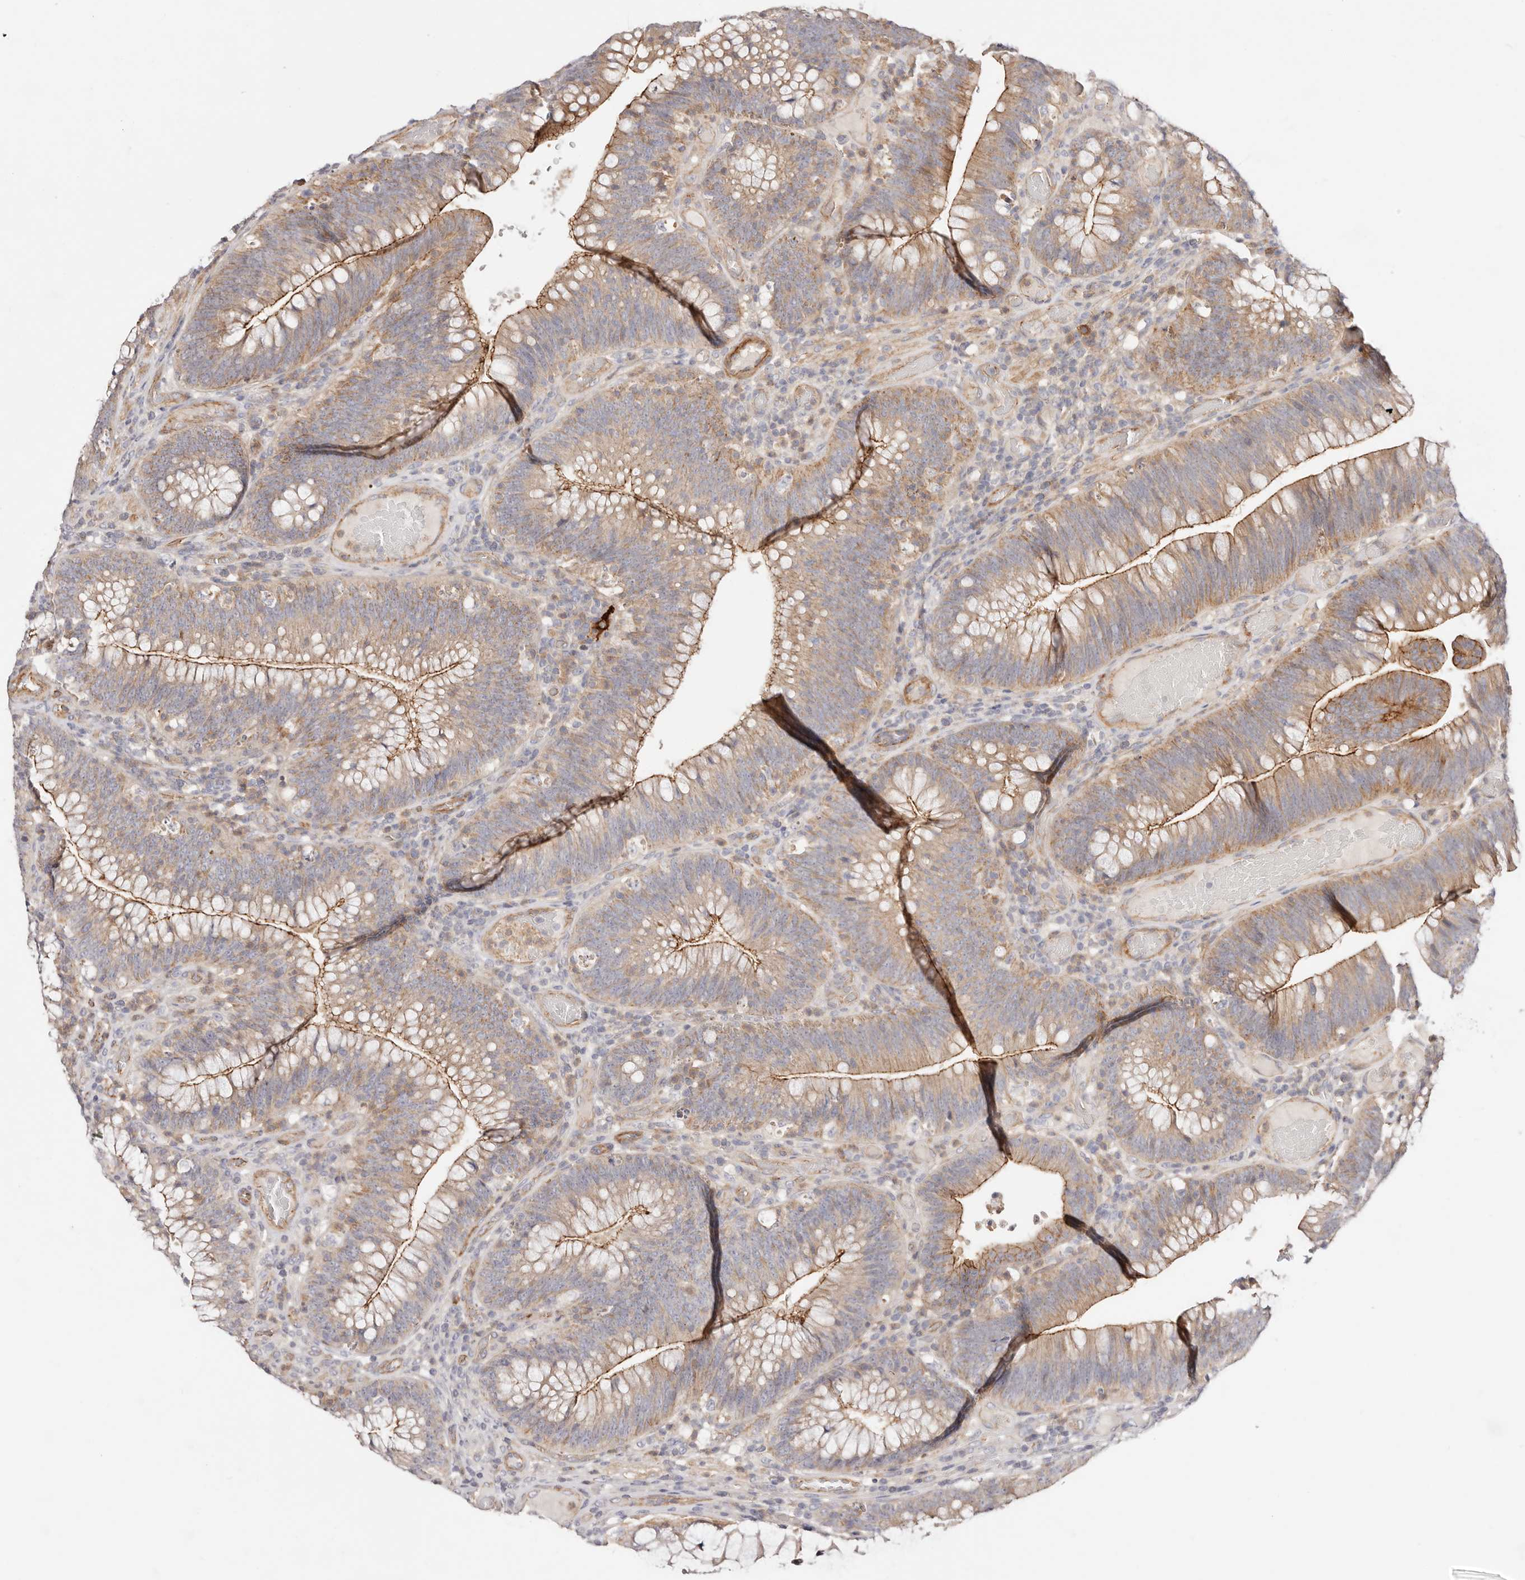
{"staining": {"intensity": "strong", "quantity": "25%-75%", "location": "cytoplasmic/membranous"}, "tissue": "colorectal cancer", "cell_type": "Tumor cells", "image_type": "cancer", "snomed": [{"axis": "morphology", "description": "Normal tissue, NOS"}, {"axis": "topography", "description": "Colon"}], "caption": "Immunohistochemistry micrograph of neoplastic tissue: colorectal cancer stained using immunohistochemistry displays high levels of strong protein expression localized specifically in the cytoplasmic/membranous of tumor cells, appearing as a cytoplasmic/membranous brown color.", "gene": "SLC35B2", "patient": {"sex": "female", "age": 82}}